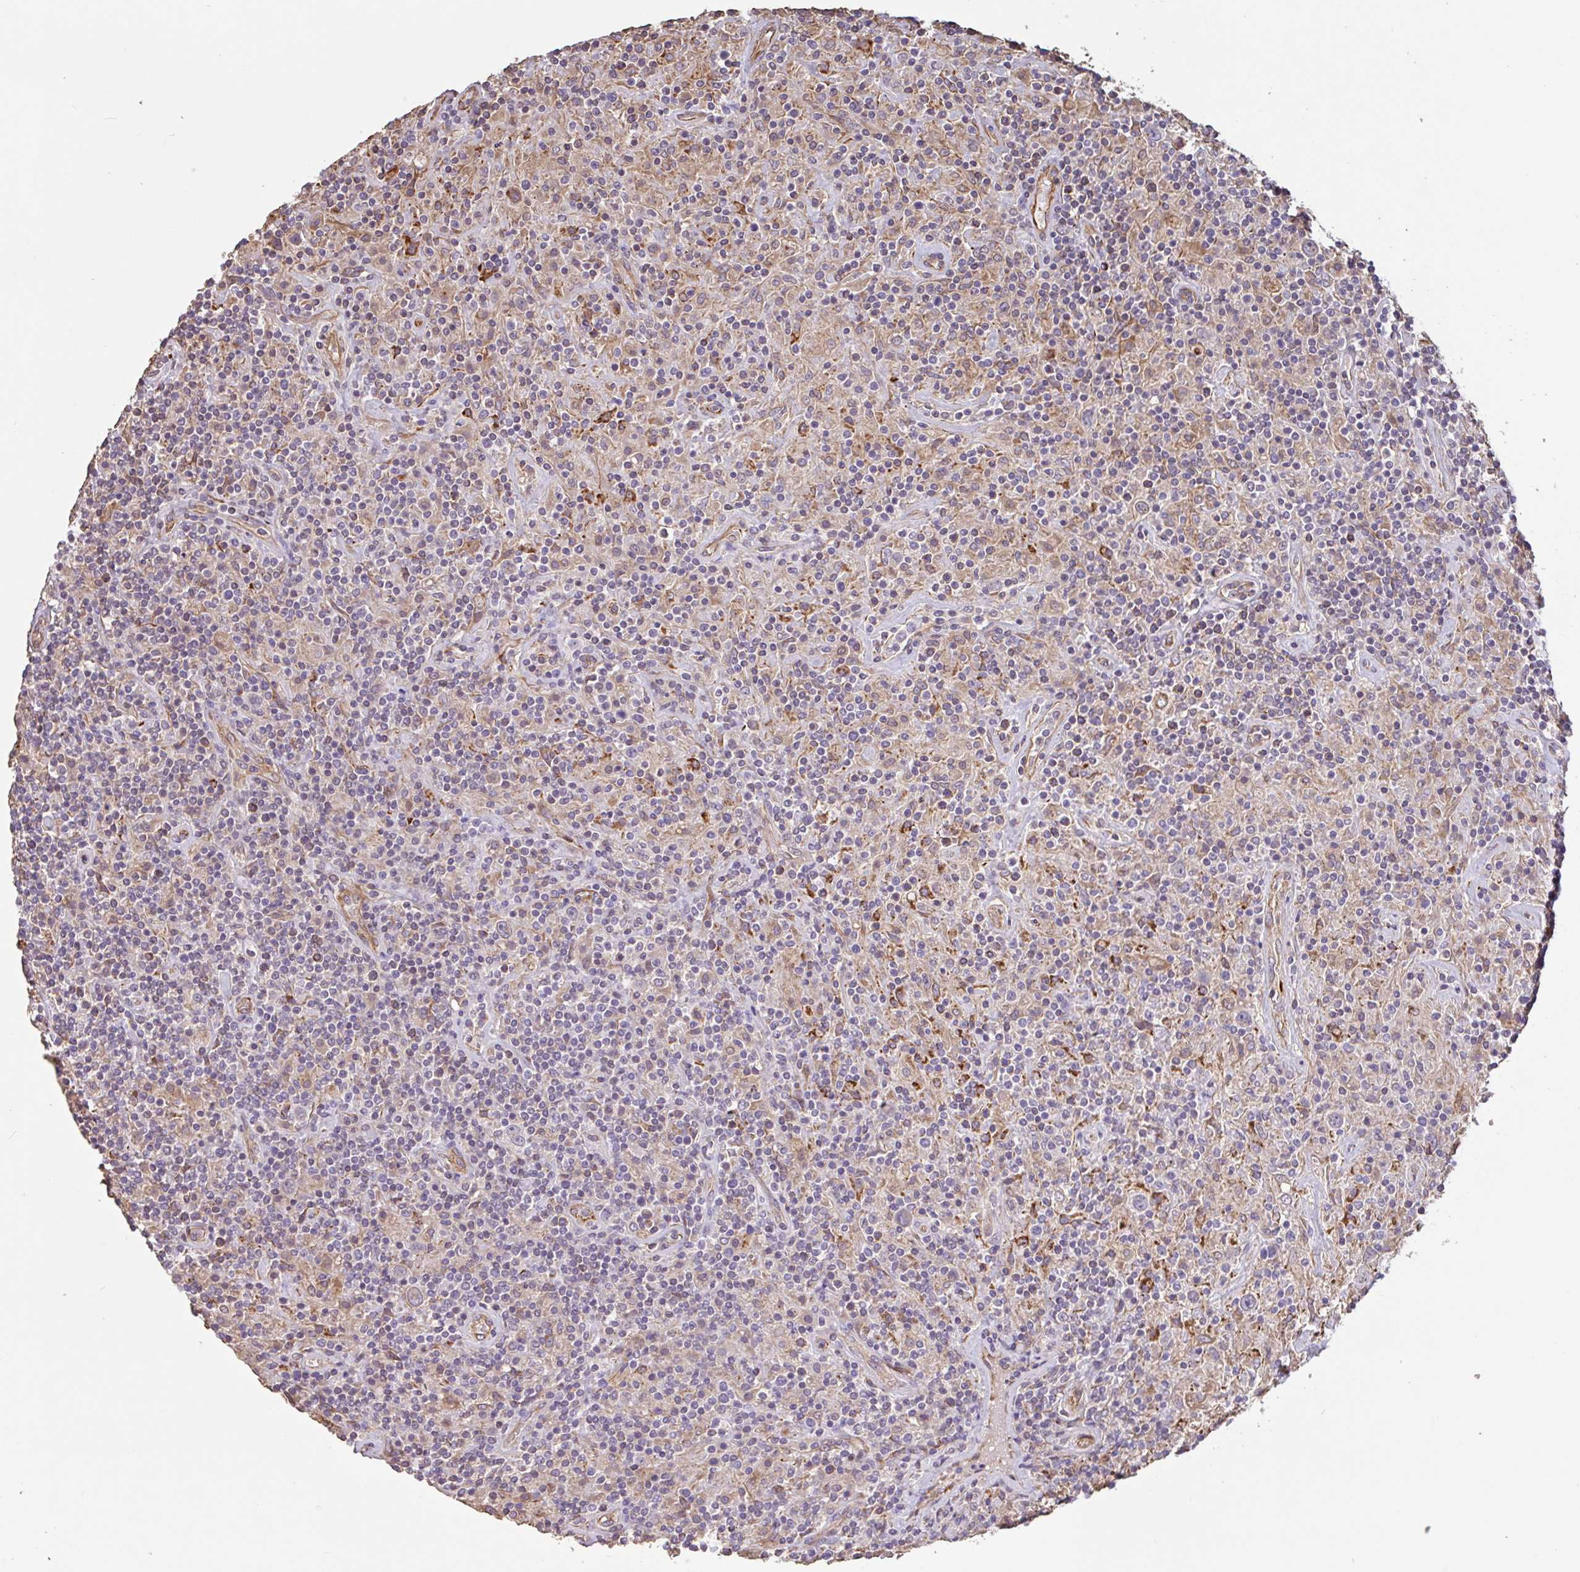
{"staining": {"intensity": "weak", "quantity": "<25%", "location": "cytoplasmic/membranous"}, "tissue": "lymphoma", "cell_type": "Tumor cells", "image_type": "cancer", "snomed": [{"axis": "morphology", "description": "Hodgkin's disease, NOS"}, {"axis": "topography", "description": "Lymph node"}], "caption": "An immunohistochemistry (IHC) histopathology image of Hodgkin's disease is shown. There is no staining in tumor cells of Hodgkin's disease.", "gene": "ZNF790", "patient": {"sex": "male", "age": 70}}